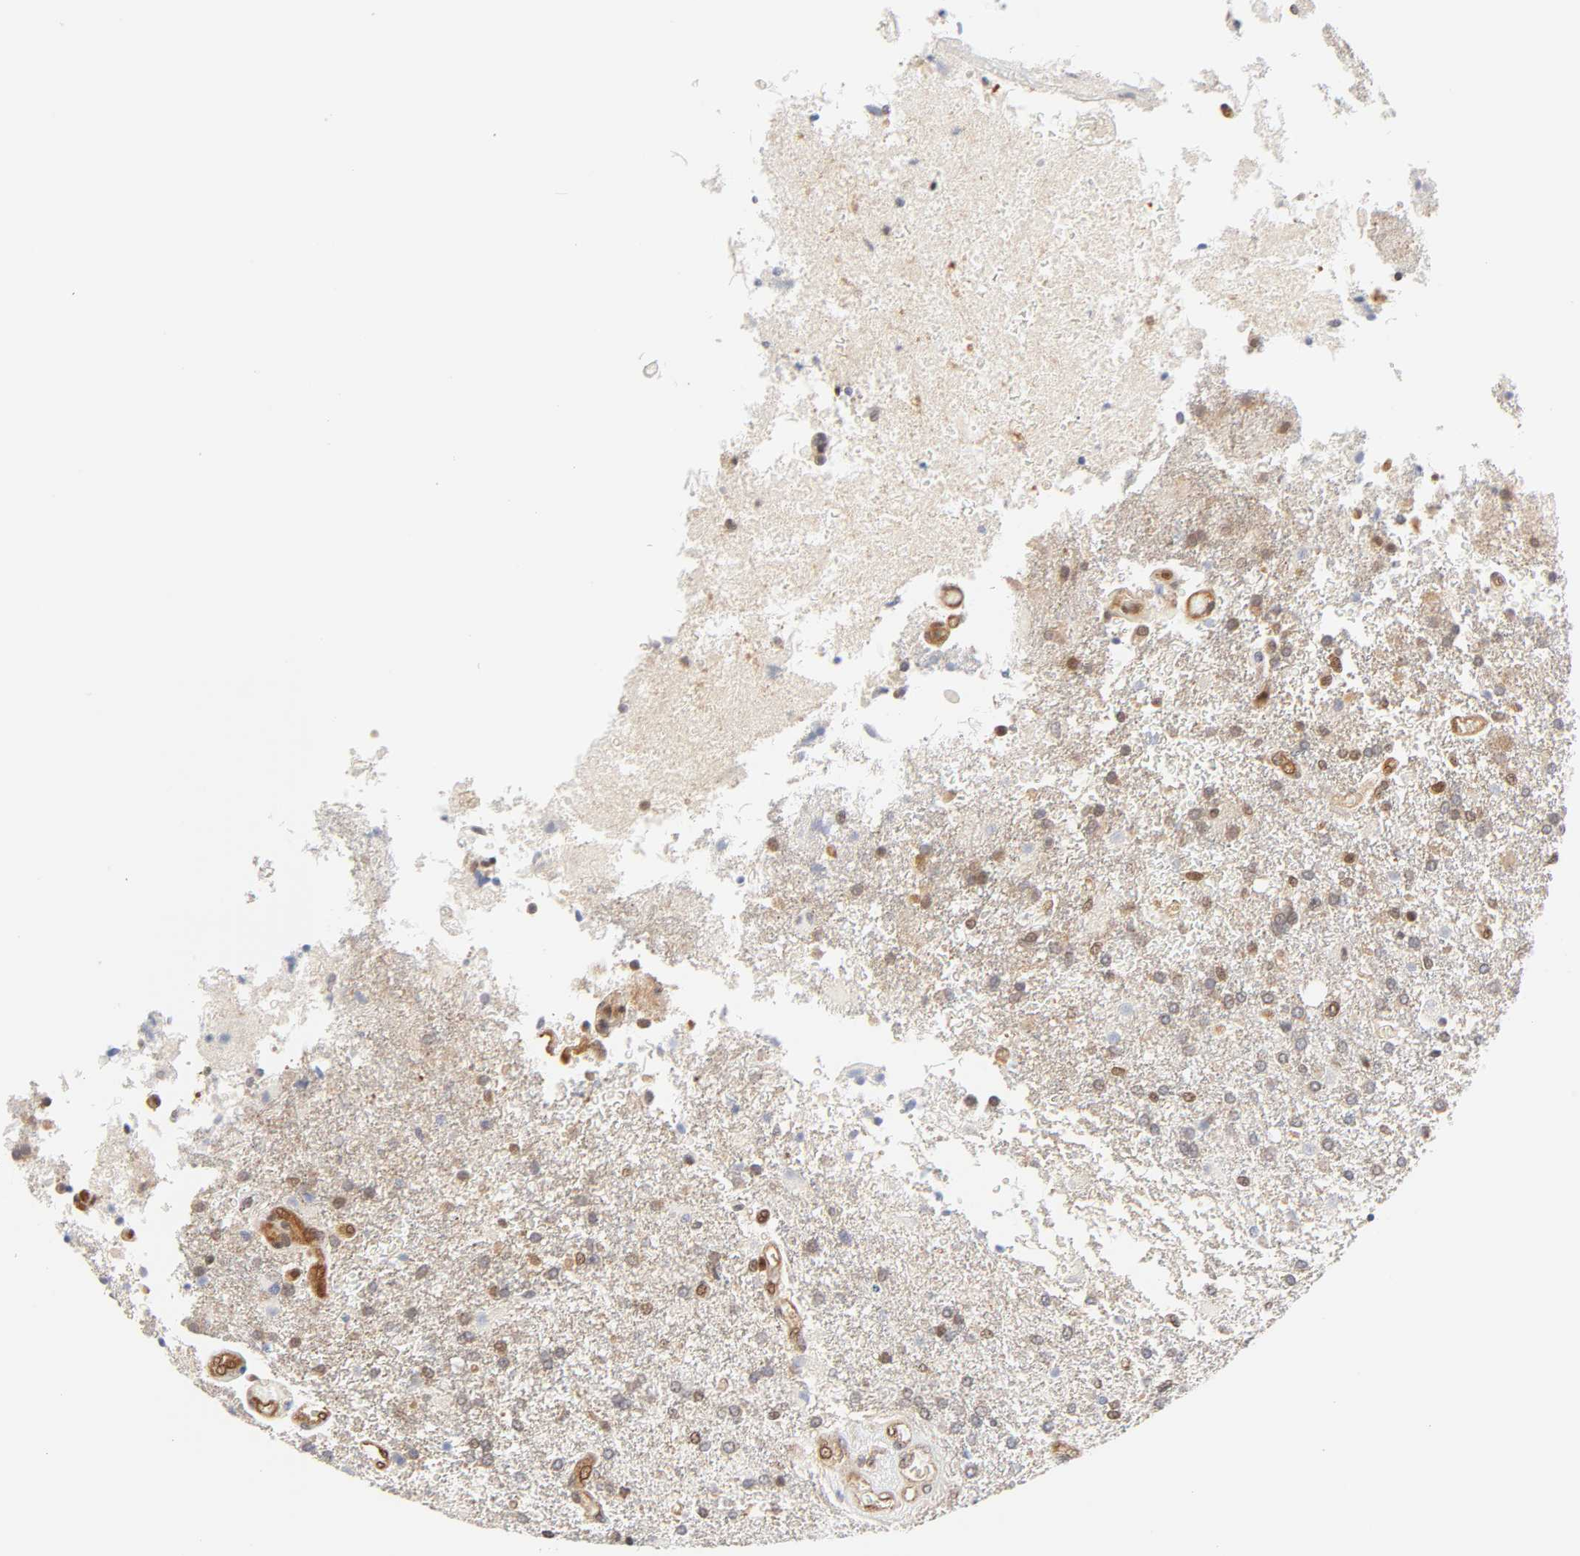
{"staining": {"intensity": "weak", "quantity": "25%-75%", "location": "cytoplasmic/membranous,nuclear"}, "tissue": "glioma", "cell_type": "Tumor cells", "image_type": "cancer", "snomed": [{"axis": "morphology", "description": "Glioma, malignant, High grade"}, {"axis": "topography", "description": "Cerebral cortex"}], "caption": "Glioma was stained to show a protein in brown. There is low levels of weak cytoplasmic/membranous and nuclear expression in about 25%-75% of tumor cells. (brown staining indicates protein expression, while blue staining denotes nuclei).", "gene": "CDC37", "patient": {"sex": "male", "age": 79}}